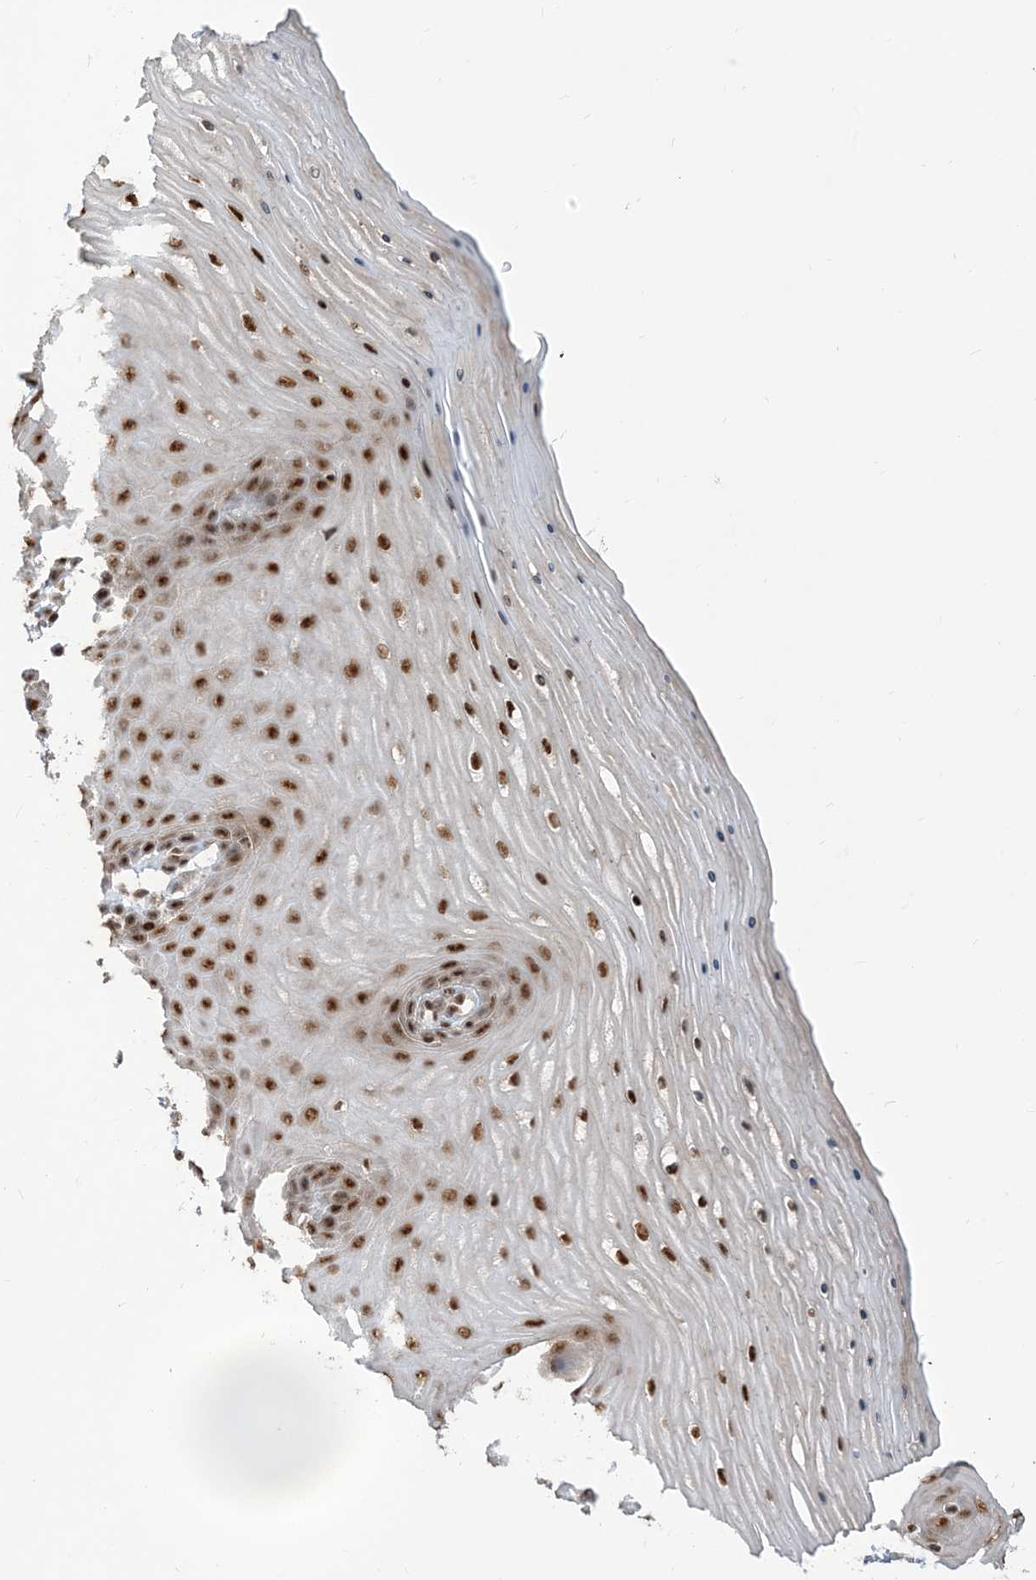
{"staining": {"intensity": "strong", "quantity": ">75%", "location": "nuclear"}, "tissue": "cervix", "cell_type": "Glandular cells", "image_type": "normal", "snomed": [{"axis": "morphology", "description": "Normal tissue, NOS"}, {"axis": "topography", "description": "Cervix"}], "caption": "Cervix stained with IHC exhibits strong nuclear staining in about >75% of glandular cells.", "gene": "ARGLU1", "patient": {"sex": "female", "age": 55}}